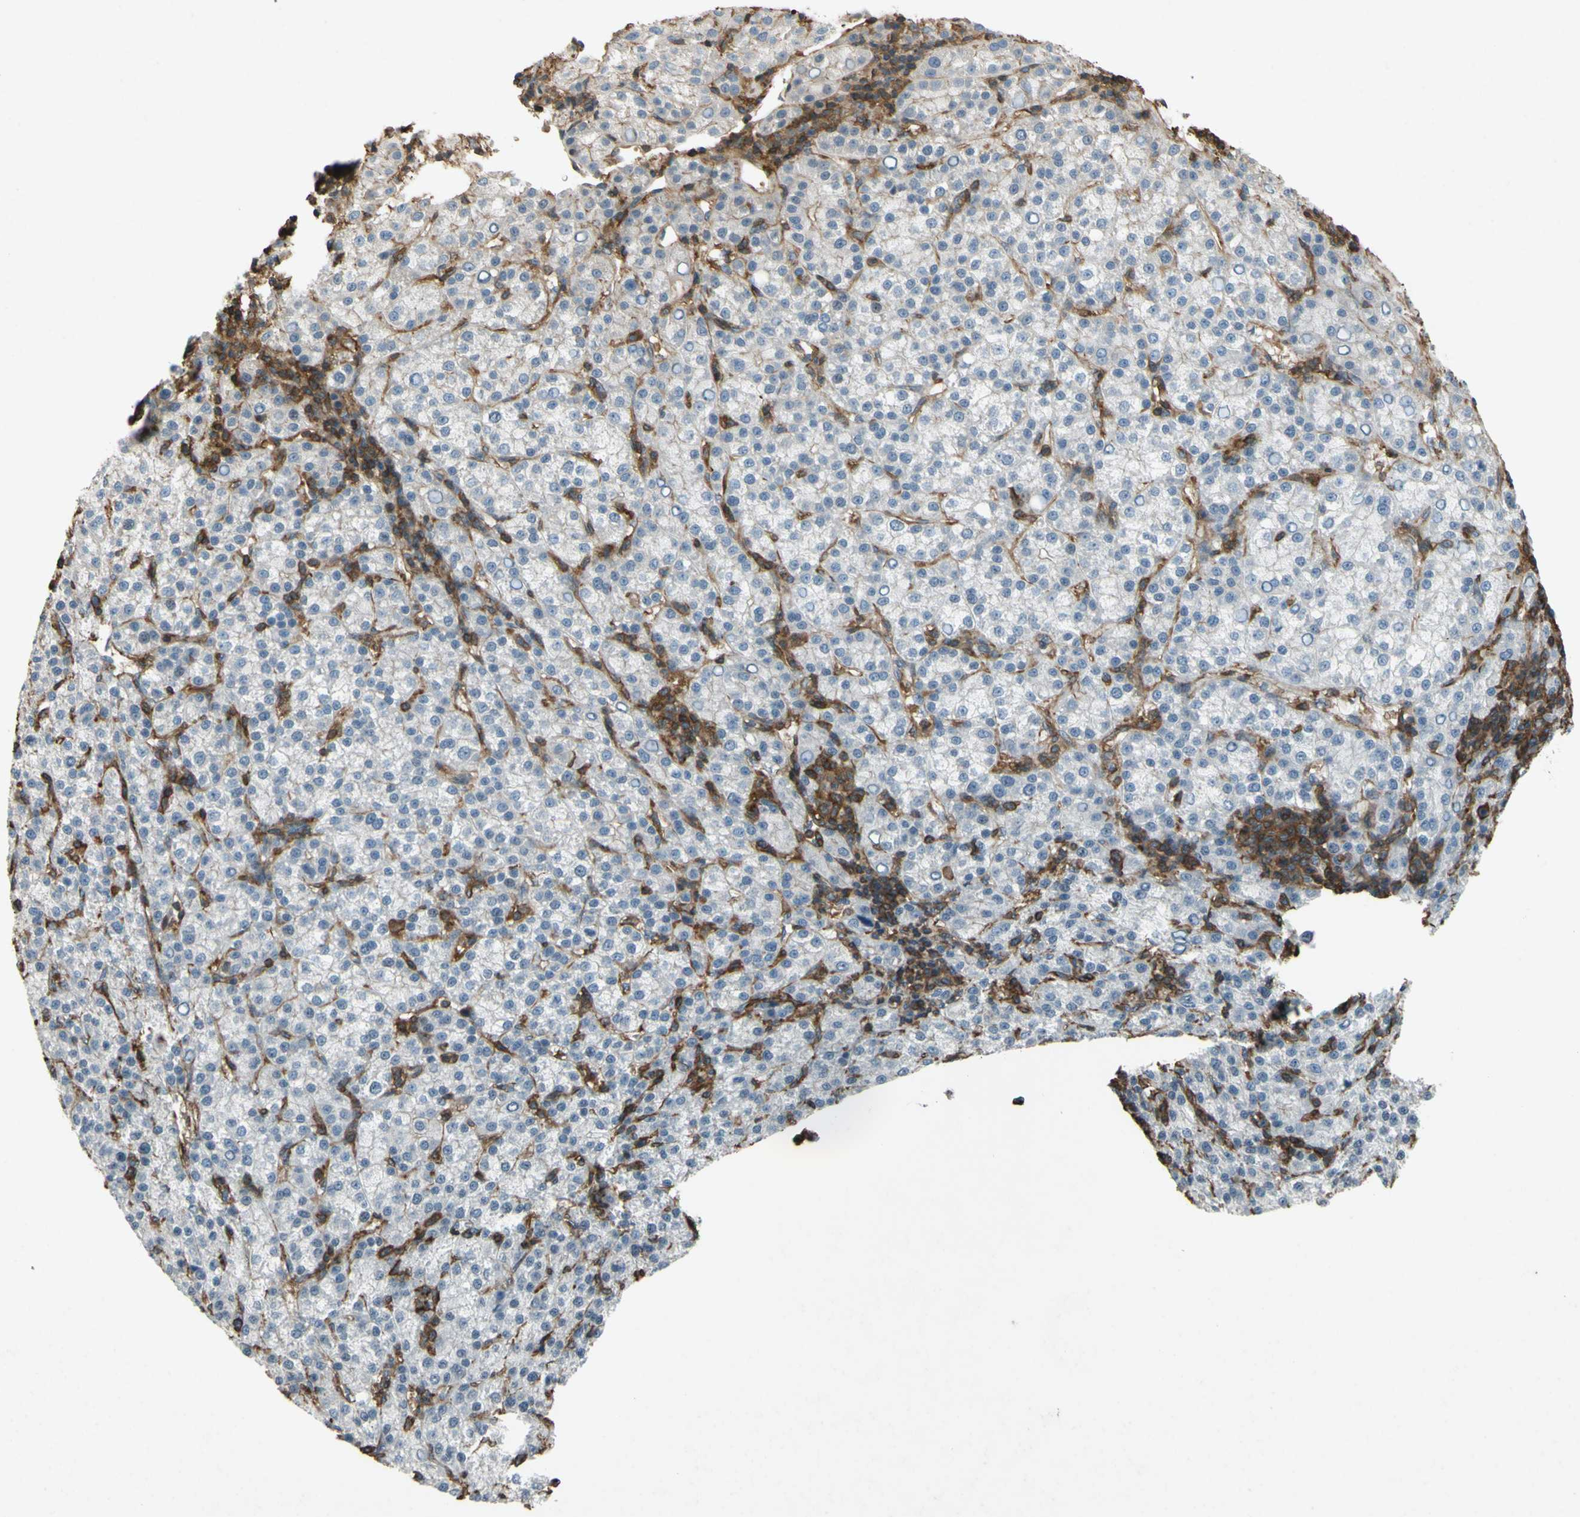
{"staining": {"intensity": "negative", "quantity": "none", "location": "none"}, "tissue": "liver cancer", "cell_type": "Tumor cells", "image_type": "cancer", "snomed": [{"axis": "morphology", "description": "Carcinoma, Hepatocellular, NOS"}, {"axis": "topography", "description": "Liver"}], "caption": "Tumor cells show no significant protein positivity in liver cancer.", "gene": "ADD3", "patient": {"sex": "female", "age": 58}}